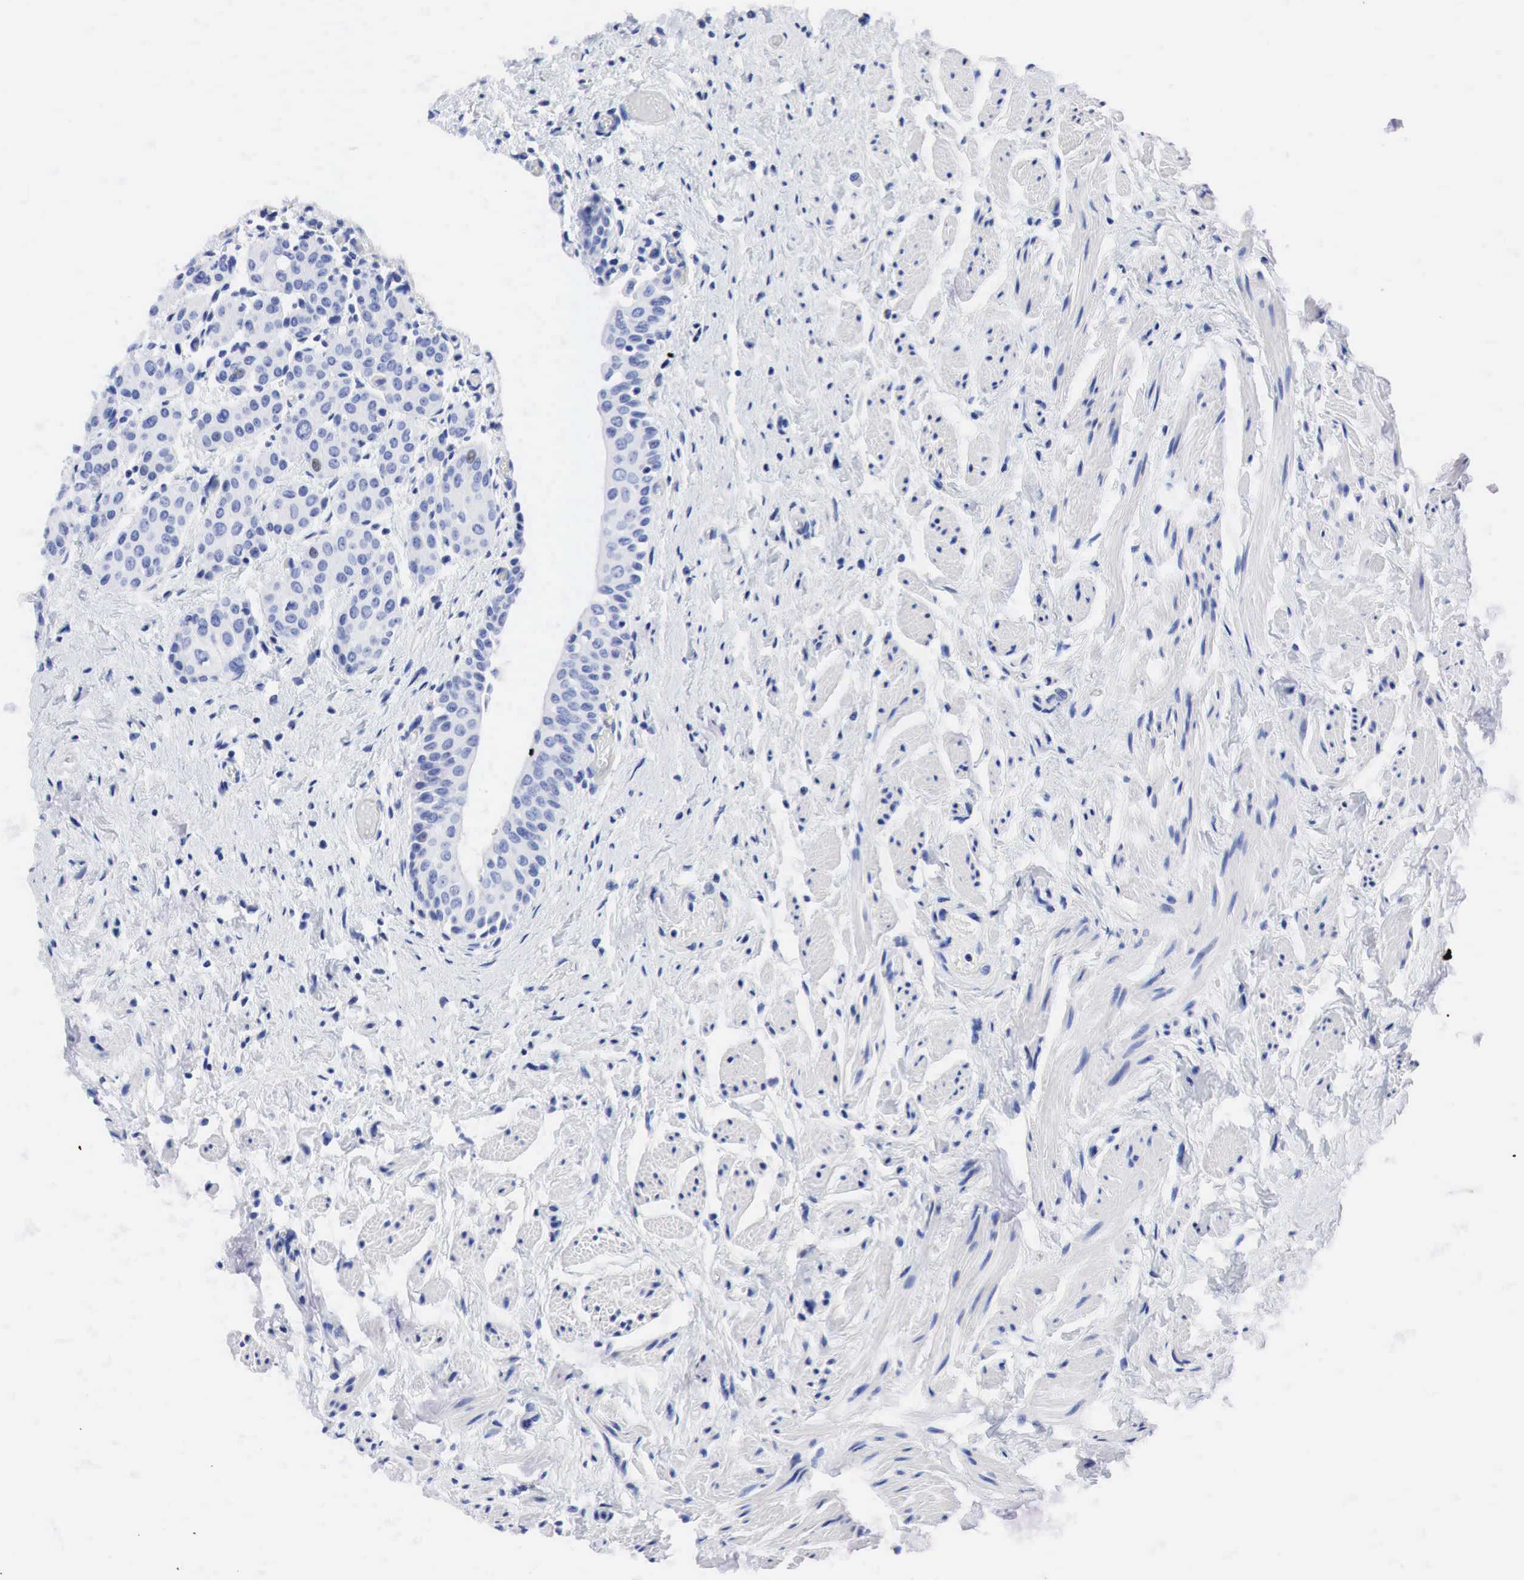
{"staining": {"intensity": "negative", "quantity": "none", "location": "none"}, "tissue": "urinary bladder", "cell_type": "Urothelial cells", "image_type": "normal", "snomed": [{"axis": "morphology", "description": "Normal tissue, NOS"}, {"axis": "topography", "description": "Urinary bladder"}], "caption": "High magnification brightfield microscopy of normal urinary bladder stained with DAB (3,3'-diaminobenzidine) (brown) and counterstained with hematoxylin (blue): urothelial cells show no significant staining. (DAB IHC with hematoxylin counter stain).", "gene": "PTH", "patient": {"sex": "male", "age": 72}}